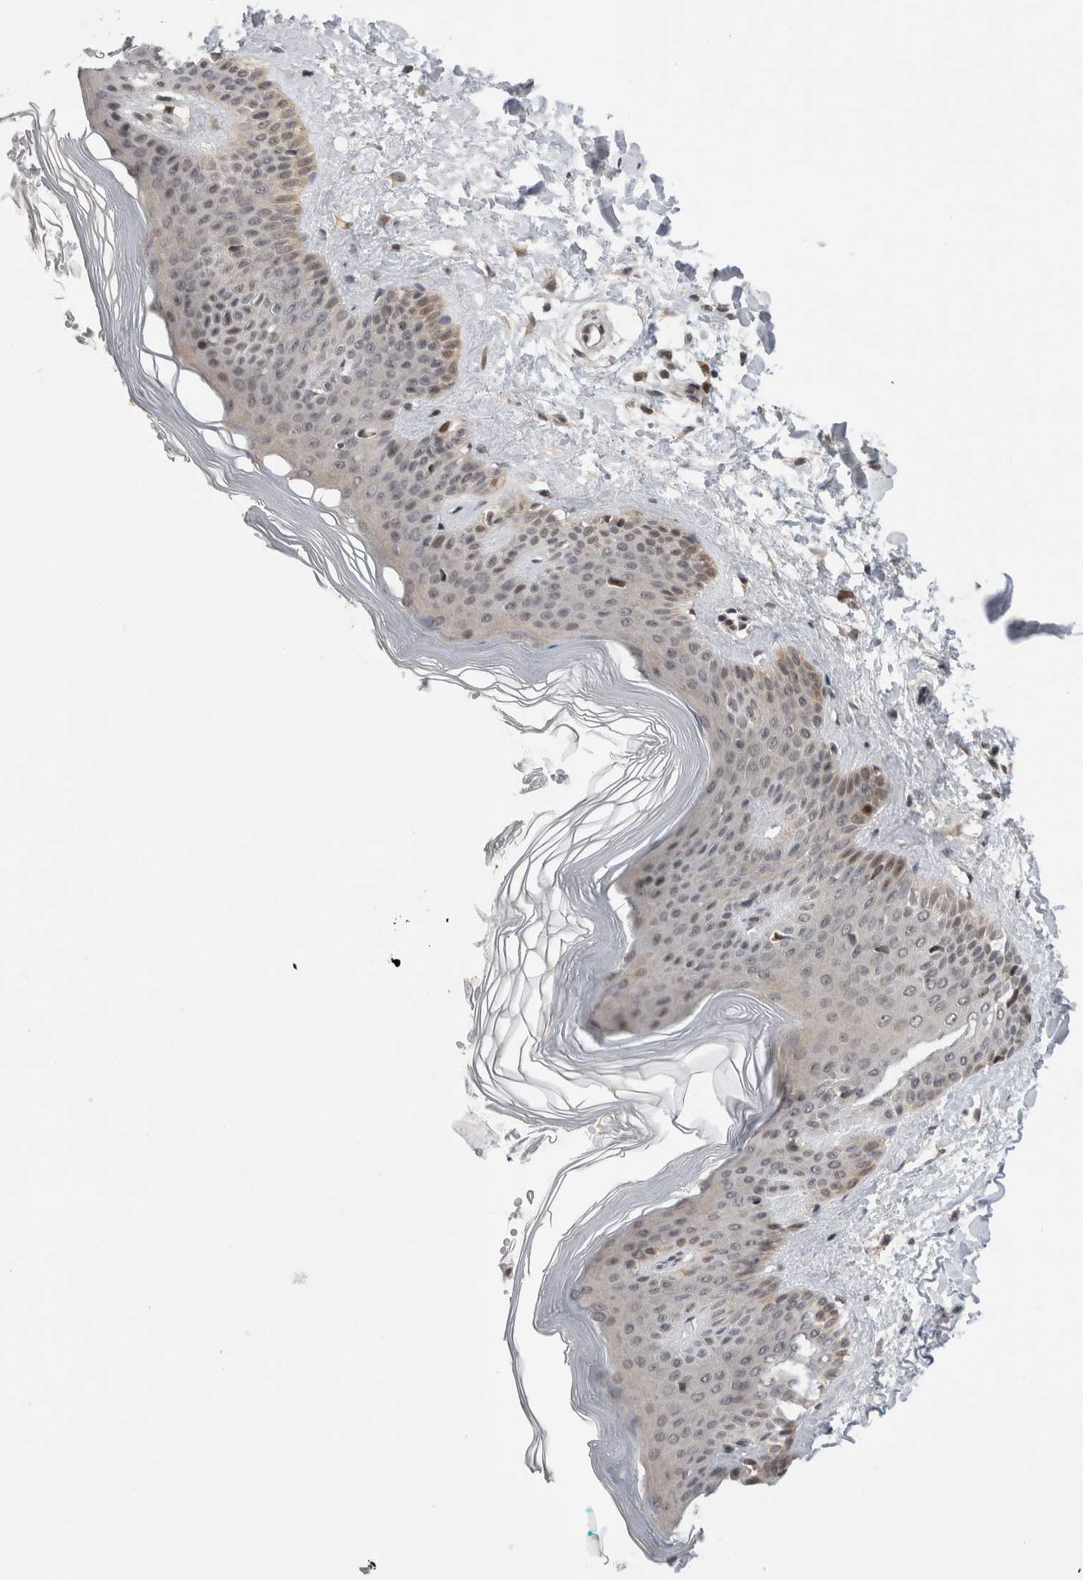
{"staining": {"intensity": "moderate", "quantity": ">75%", "location": "nuclear"}, "tissue": "skin", "cell_type": "Fibroblasts", "image_type": "normal", "snomed": [{"axis": "morphology", "description": "Normal tissue, NOS"}, {"axis": "morphology", "description": "Malignant melanoma, Metastatic site"}, {"axis": "topography", "description": "Skin"}], "caption": "Immunohistochemical staining of benign human skin shows >75% levels of moderate nuclear protein staining in approximately >75% of fibroblasts.", "gene": "ZNF521", "patient": {"sex": "male", "age": 41}}